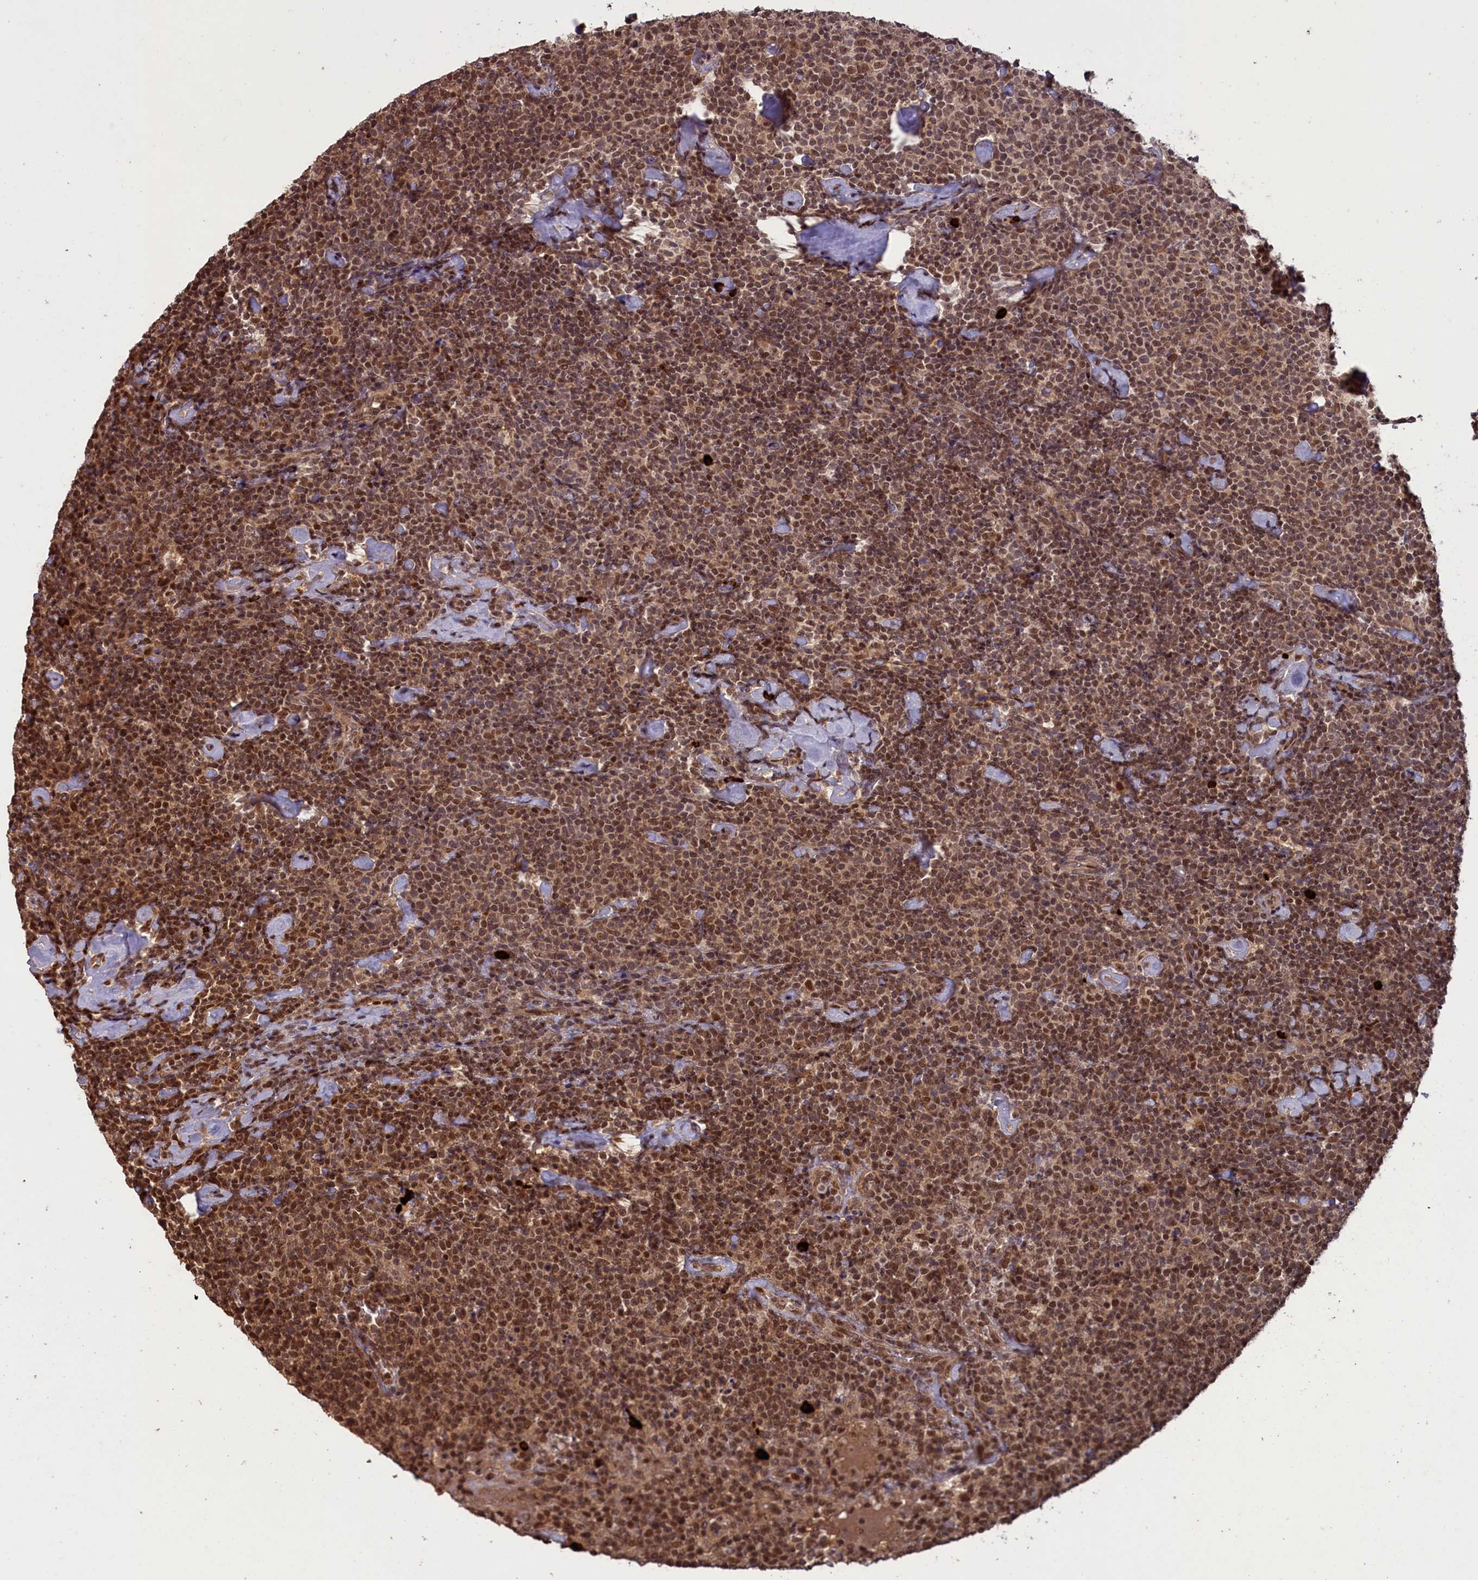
{"staining": {"intensity": "moderate", "quantity": ">75%", "location": "nuclear"}, "tissue": "lymphoma", "cell_type": "Tumor cells", "image_type": "cancer", "snomed": [{"axis": "morphology", "description": "Malignant lymphoma, non-Hodgkin's type, High grade"}, {"axis": "topography", "description": "Lymph node"}], "caption": "The immunohistochemical stain labels moderate nuclear positivity in tumor cells of malignant lymphoma, non-Hodgkin's type (high-grade) tissue. (Brightfield microscopy of DAB IHC at high magnification).", "gene": "NAE1", "patient": {"sex": "male", "age": 61}}